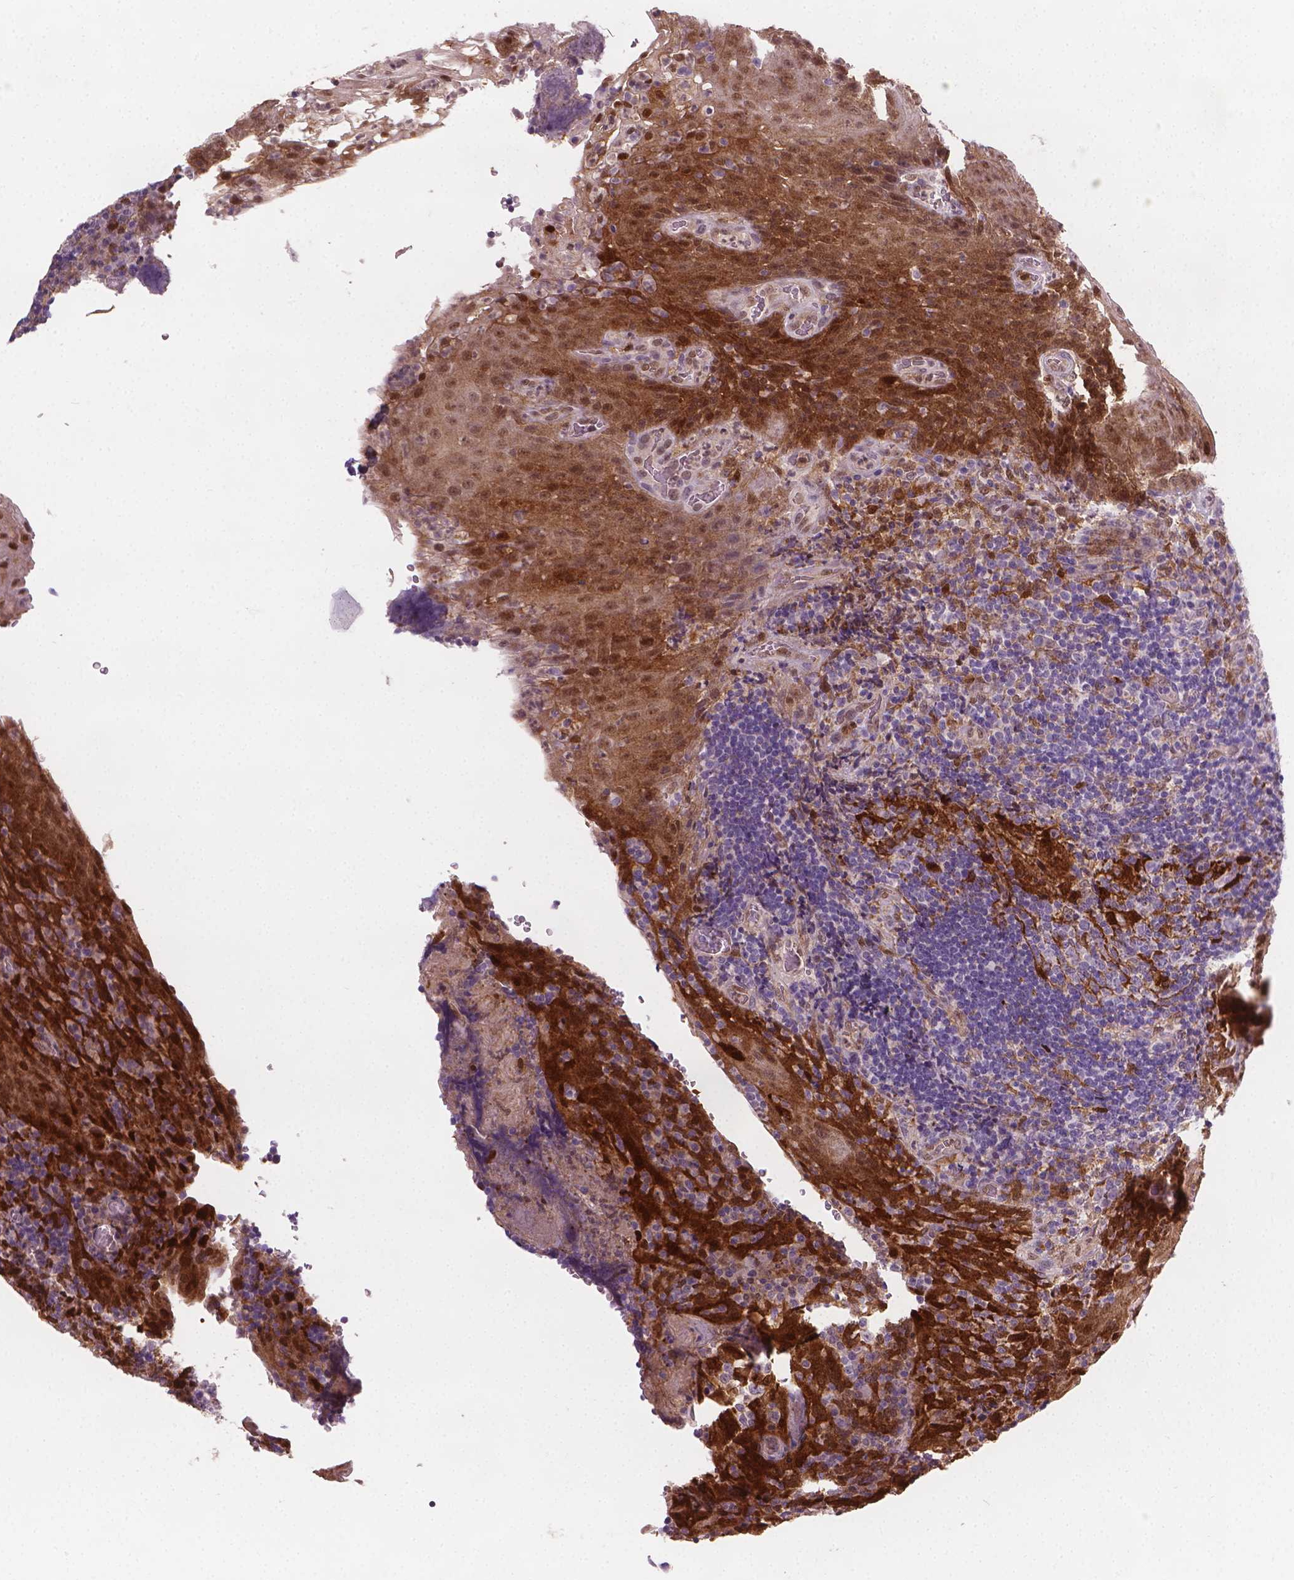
{"staining": {"intensity": "strong", "quantity": "<25%", "location": "cytoplasmic/membranous"}, "tissue": "tonsil", "cell_type": "Germinal center cells", "image_type": "normal", "snomed": [{"axis": "morphology", "description": "Normal tissue, NOS"}, {"axis": "topography", "description": "Tonsil"}], "caption": "The histopathology image displays immunohistochemical staining of benign tonsil. There is strong cytoplasmic/membranous expression is seen in about <25% of germinal center cells.", "gene": "TNFAIP2", "patient": {"sex": "male", "age": 17}}